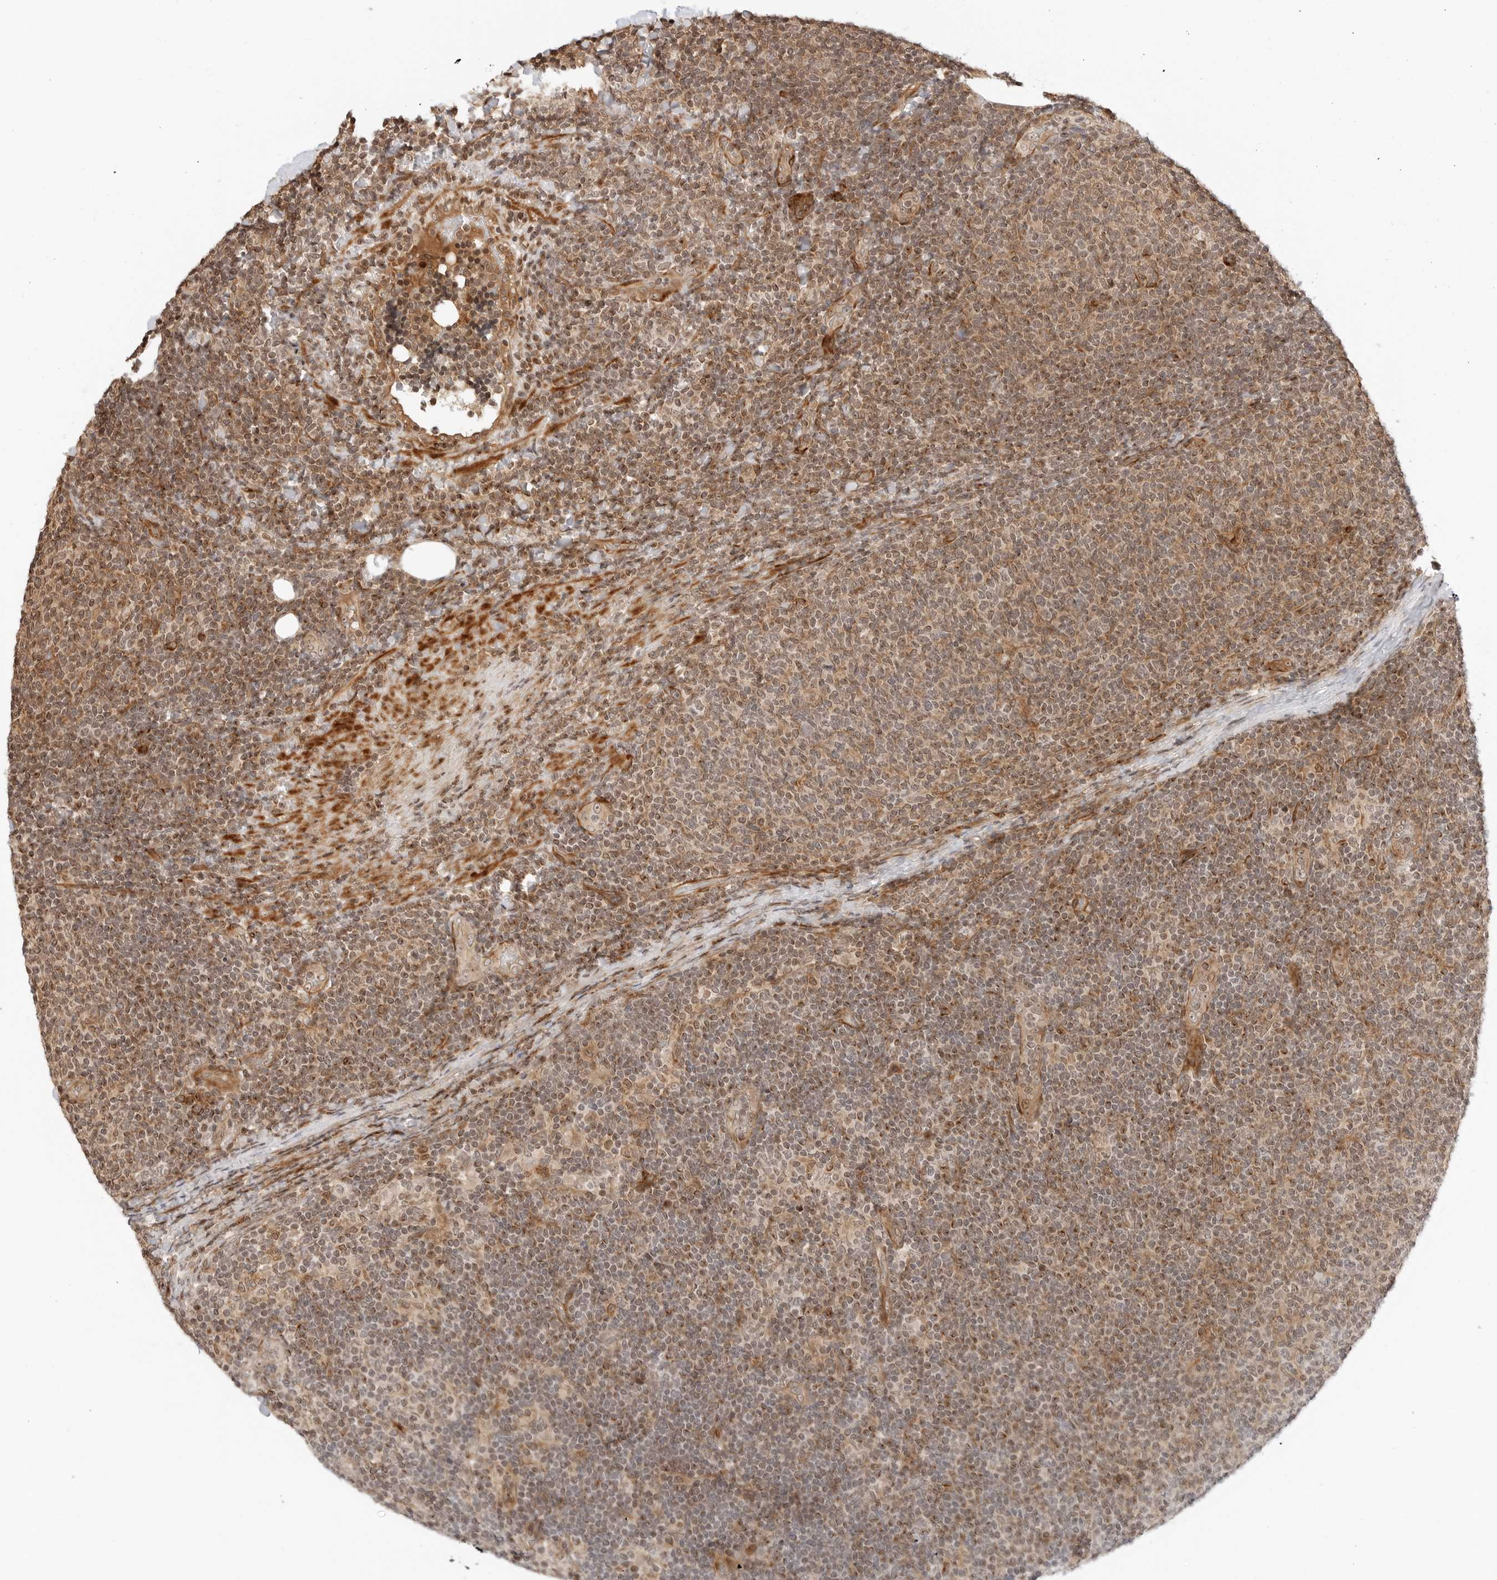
{"staining": {"intensity": "weak", "quantity": ">75%", "location": "cytoplasmic/membranous,nuclear"}, "tissue": "lymphoma", "cell_type": "Tumor cells", "image_type": "cancer", "snomed": [{"axis": "morphology", "description": "Malignant lymphoma, non-Hodgkin's type, Low grade"}, {"axis": "topography", "description": "Lymph node"}], "caption": "High-magnification brightfield microscopy of malignant lymphoma, non-Hodgkin's type (low-grade) stained with DAB (3,3'-diaminobenzidine) (brown) and counterstained with hematoxylin (blue). tumor cells exhibit weak cytoplasmic/membranous and nuclear positivity is appreciated in approximately>75% of cells. (DAB = brown stain, brightfield microscopy at high magnification).", "gene": "GEM", "patient": {"sex": "male", "age": 66}}